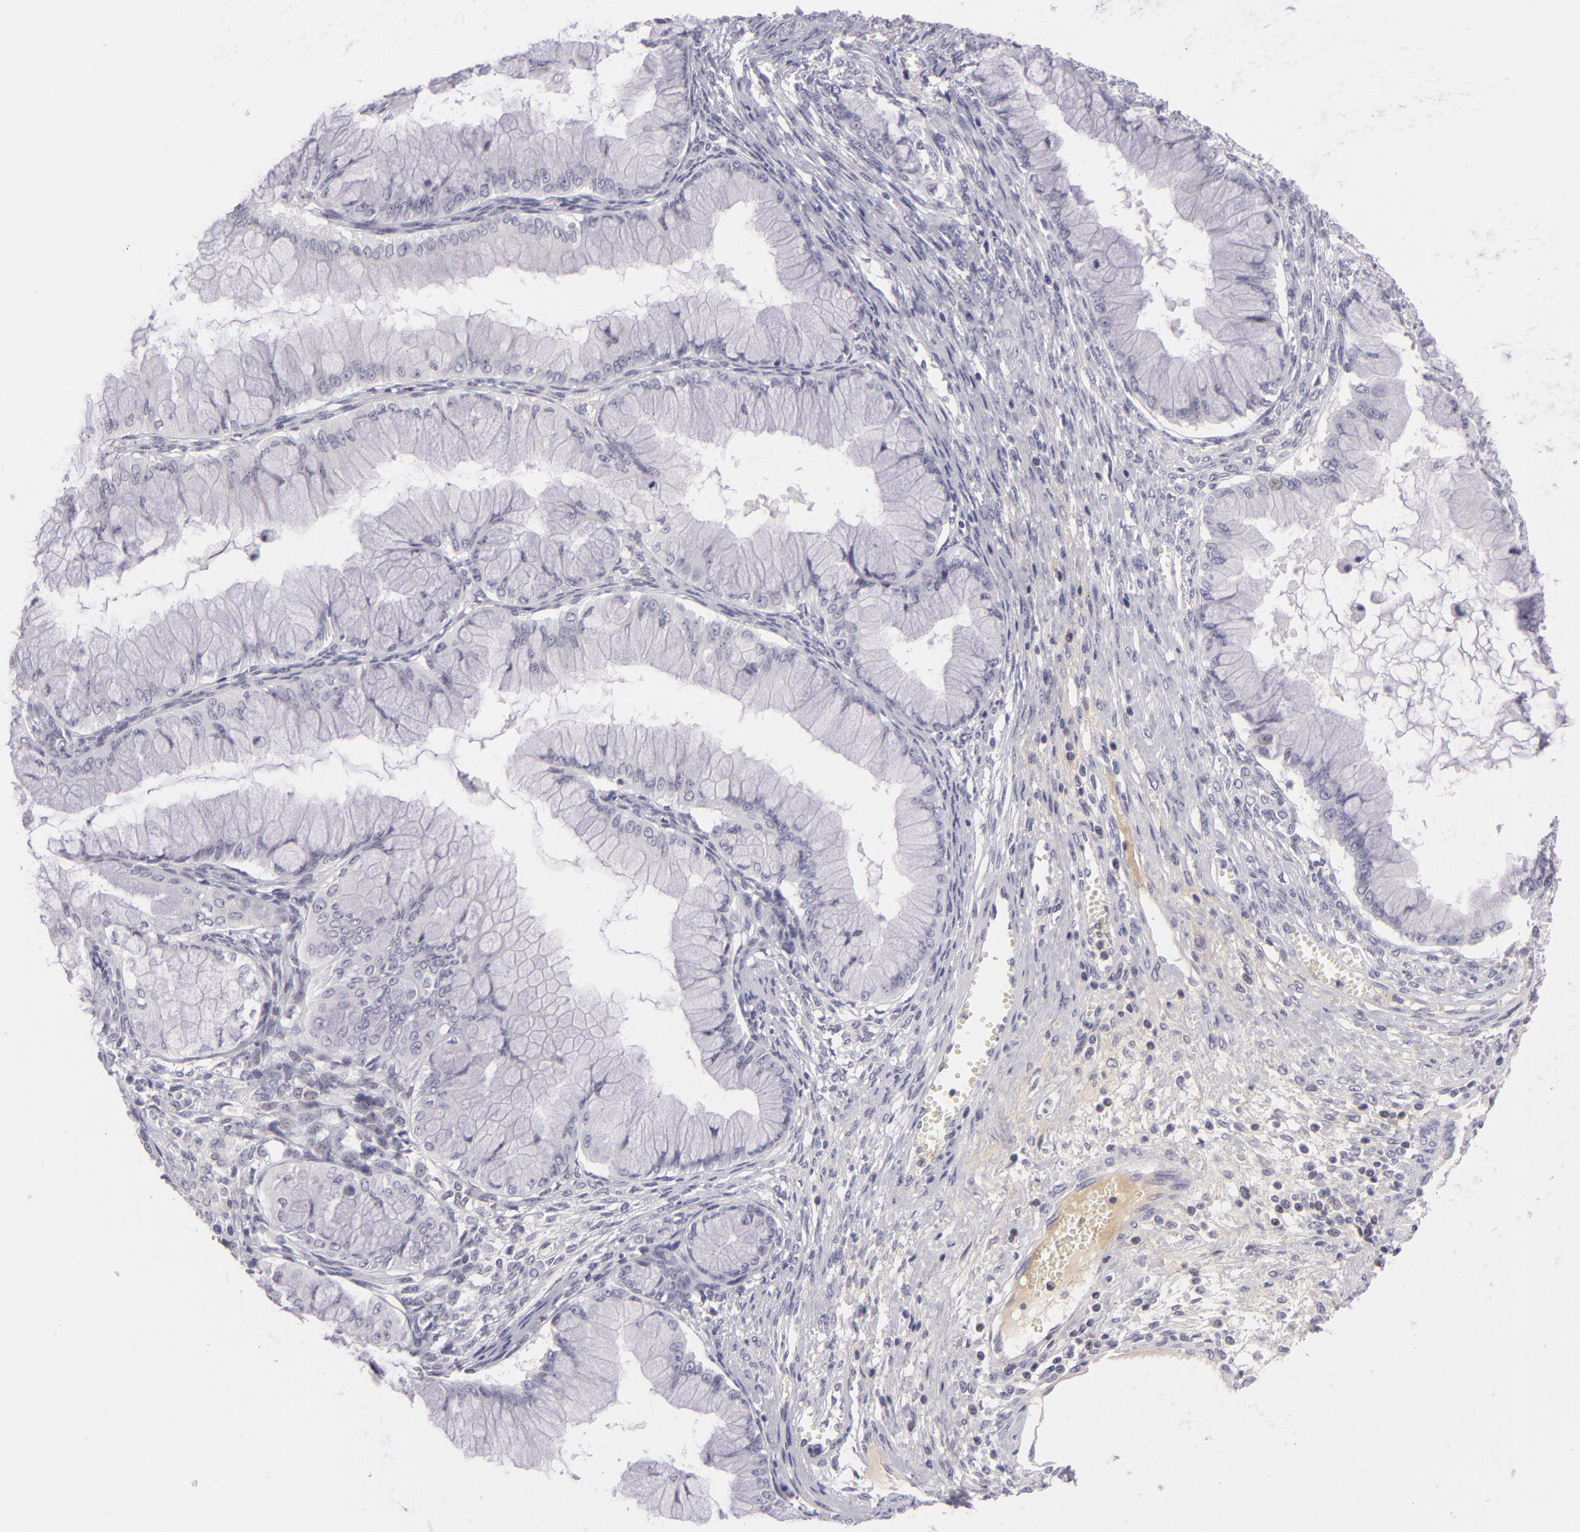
{"staining": {"intensity": "negative", "quantity": "none", "location": "none"}, "tissue": "ovarian cancer", "cell_type": "Tumor cells", "image_type": "cancer", "snomed": [{"axis": "morphology", "description": "Cystadenocarcinoma, mucinous, NOS"}, {"axis": "topography", "description": "Ovary"}], "caption": "Immunohistochemistry (IHC) image of human ovarian cancer stained for a protein (brown), which exhibits no positivity in tumor cells. (Stains: DAB IHC with hematoxylin counter stain, Microscopy: brightfield microscopy at high magnification).", "gene": "CTNNB1", "patient": {"sex": "female", "age": 63}}